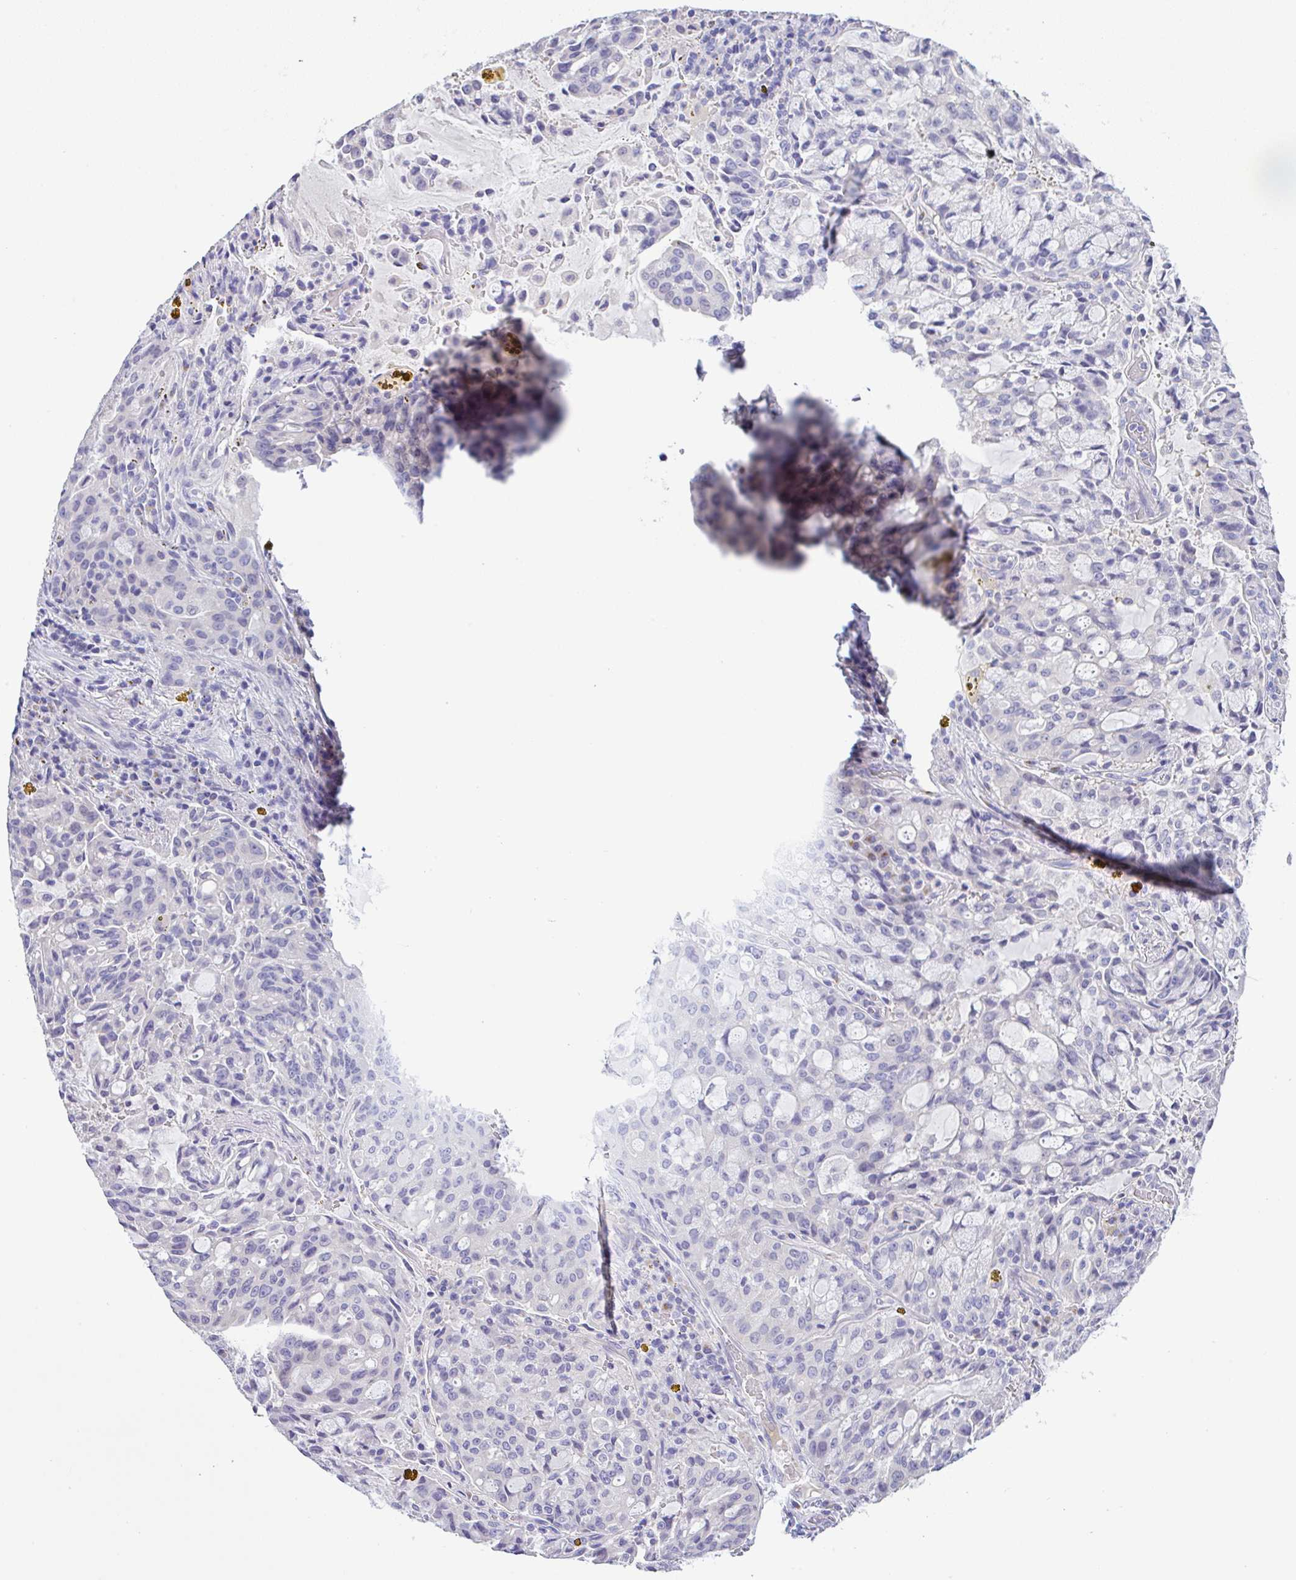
{"staining": {"intensity": "negative", "quantity": "none", "location": "none"}, "tissue": "lung cancer", "cell_type": "Tumor cells", "image_type": "cancer", "snomed": [{"axis": "morphology", "description": "Adenocarcinoma, NOS"}, {"axis": "topography", "description": "Lung"}], "caption": "Immunohistochemical staining of lung cancer (adenocarcinoma) displays no significant expression in tumor cells.", "gene": "SERPINE3", "patient": {"sex": "female", "age": 44}}